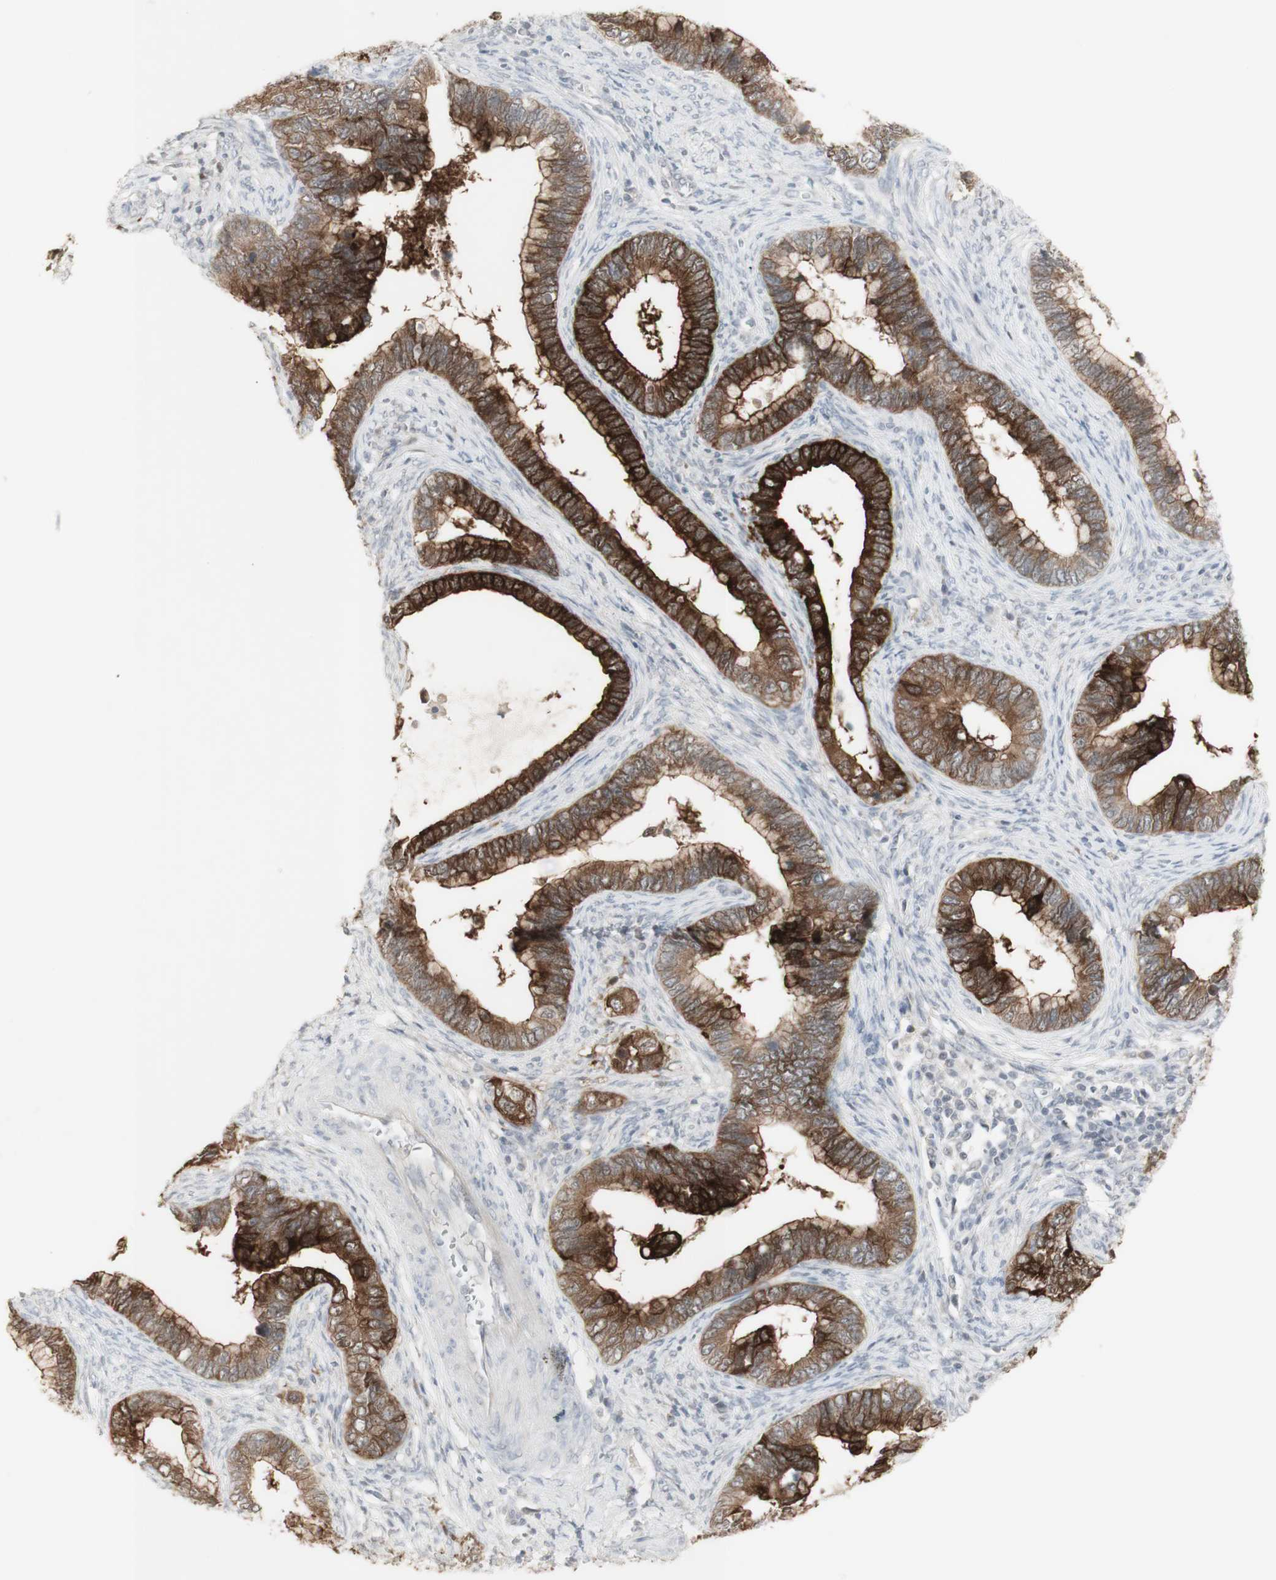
{"staining": {"intensity": "strong", "quantity": ">75%", "location": "cytoplasmic/membranous"}, "tissue": "cervical cancer", "cell_type": "Tumor cells", "image_type": "cancer", "snomed": [{"axis": "morphology", "description": "Adenocarcinoma, NOS"}, {"axis": "topography", "description": "Cervix"}], "caption": "Brown immunohistochemical staining in human adenocarcinoma (cervical) shows strong cytoplasmic/membranous staining in about >75% of tumor cells.", "gene": "C1orf116", "patient": {"sex": "female", "age": 44}}